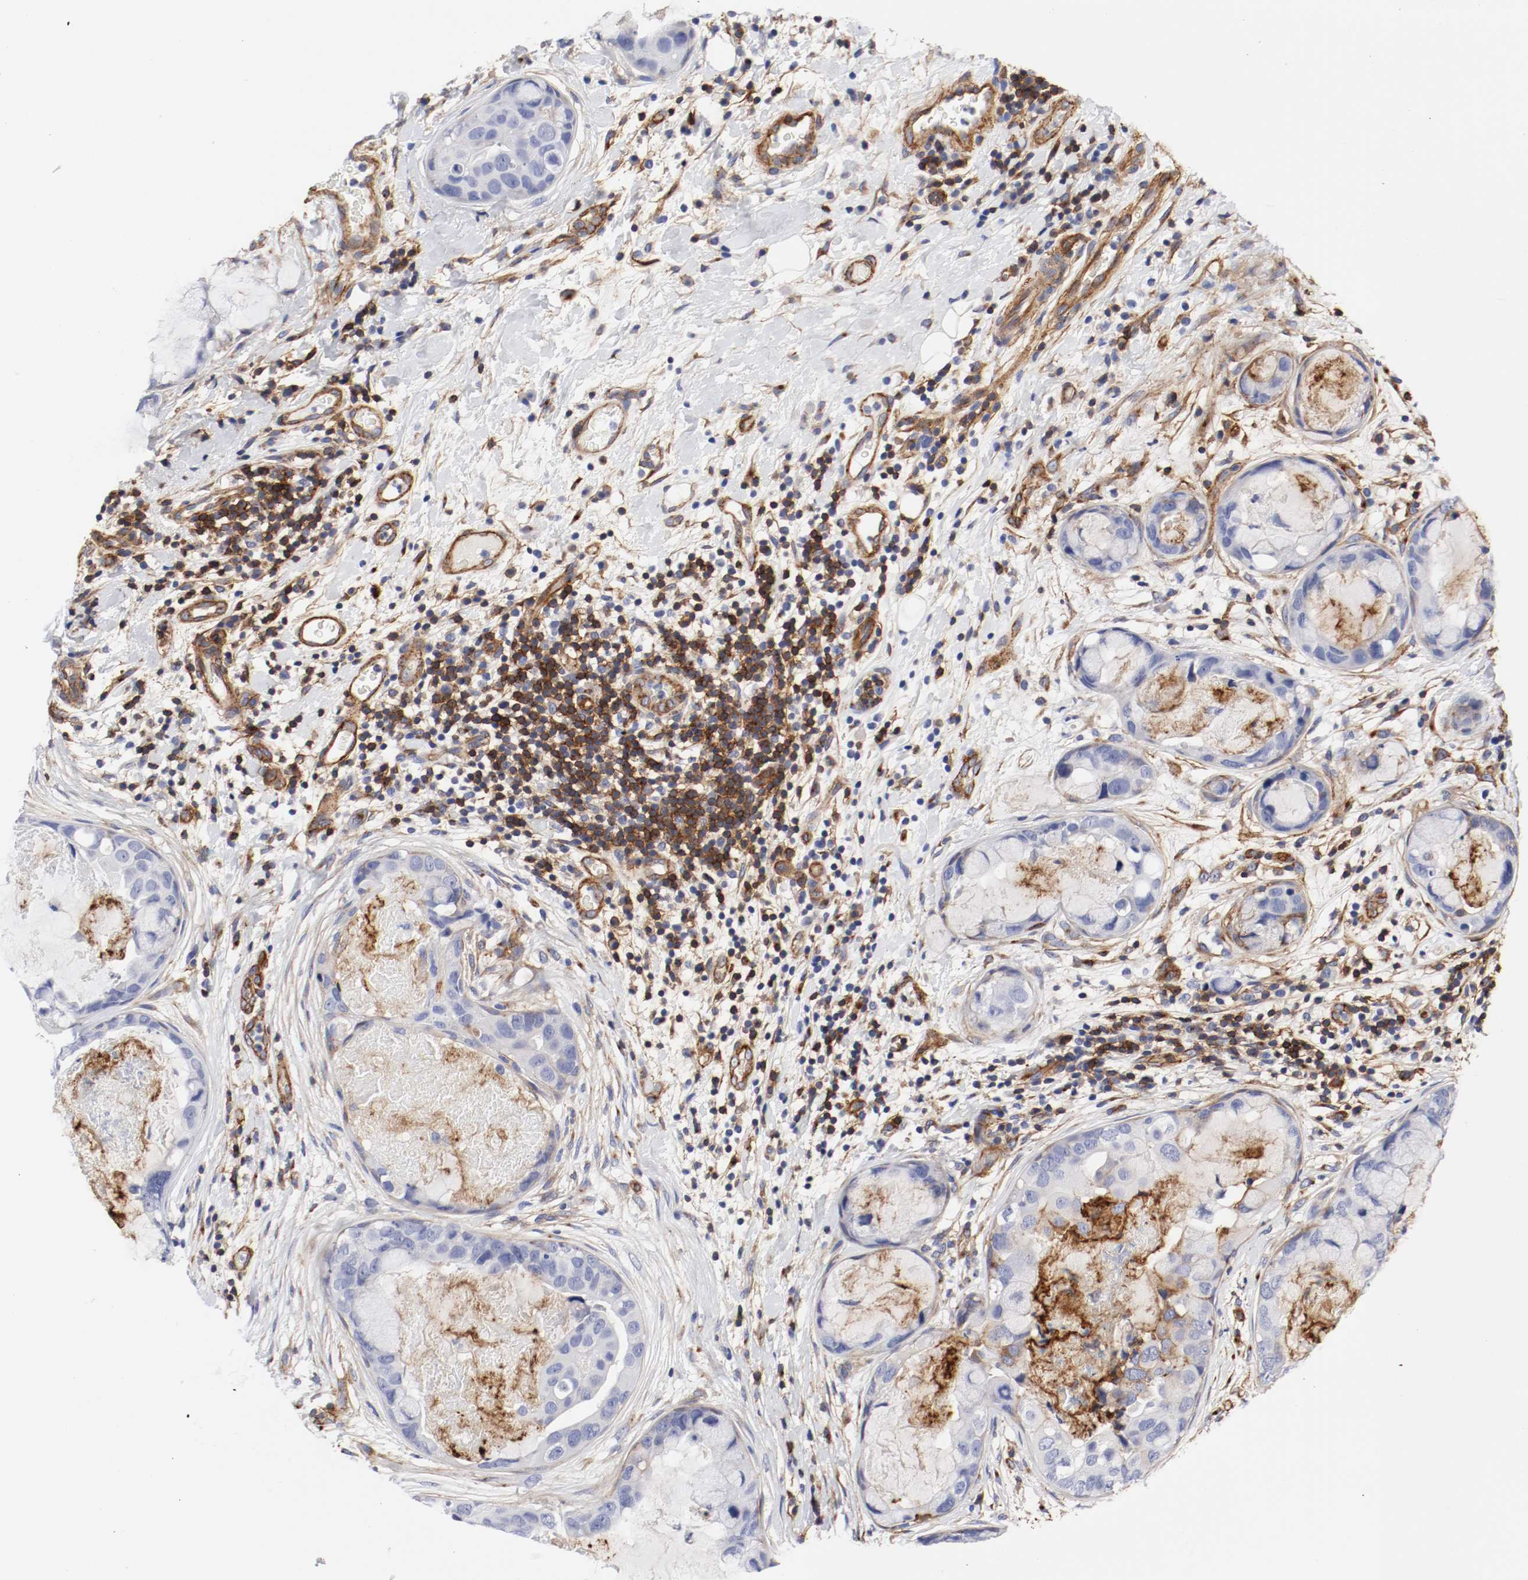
{"staining": {"intensity": "strong", "quantity": "<25%", "location": "cytoplasmic/membranous"}, "tissue": "breast cancer", "cell_type": "Tumor cells", "image_type": "cancer", "snomed": [{"axis": "morphology", "description": "Duct carcinoma"}, {"axis": "topography", "description": "Breast"}], "caption": "Immunohistochemical staining of human breast cancer (intraductal carcinoma) reveals medium levels of strong cytoplasmic/membranous protein expression in approximately <25% of tumor cells. (DAB IHC with brightfield microscopy, high magnification).", "gene": "IFITM1", "patient": {"sex": "female", "age": 40}}